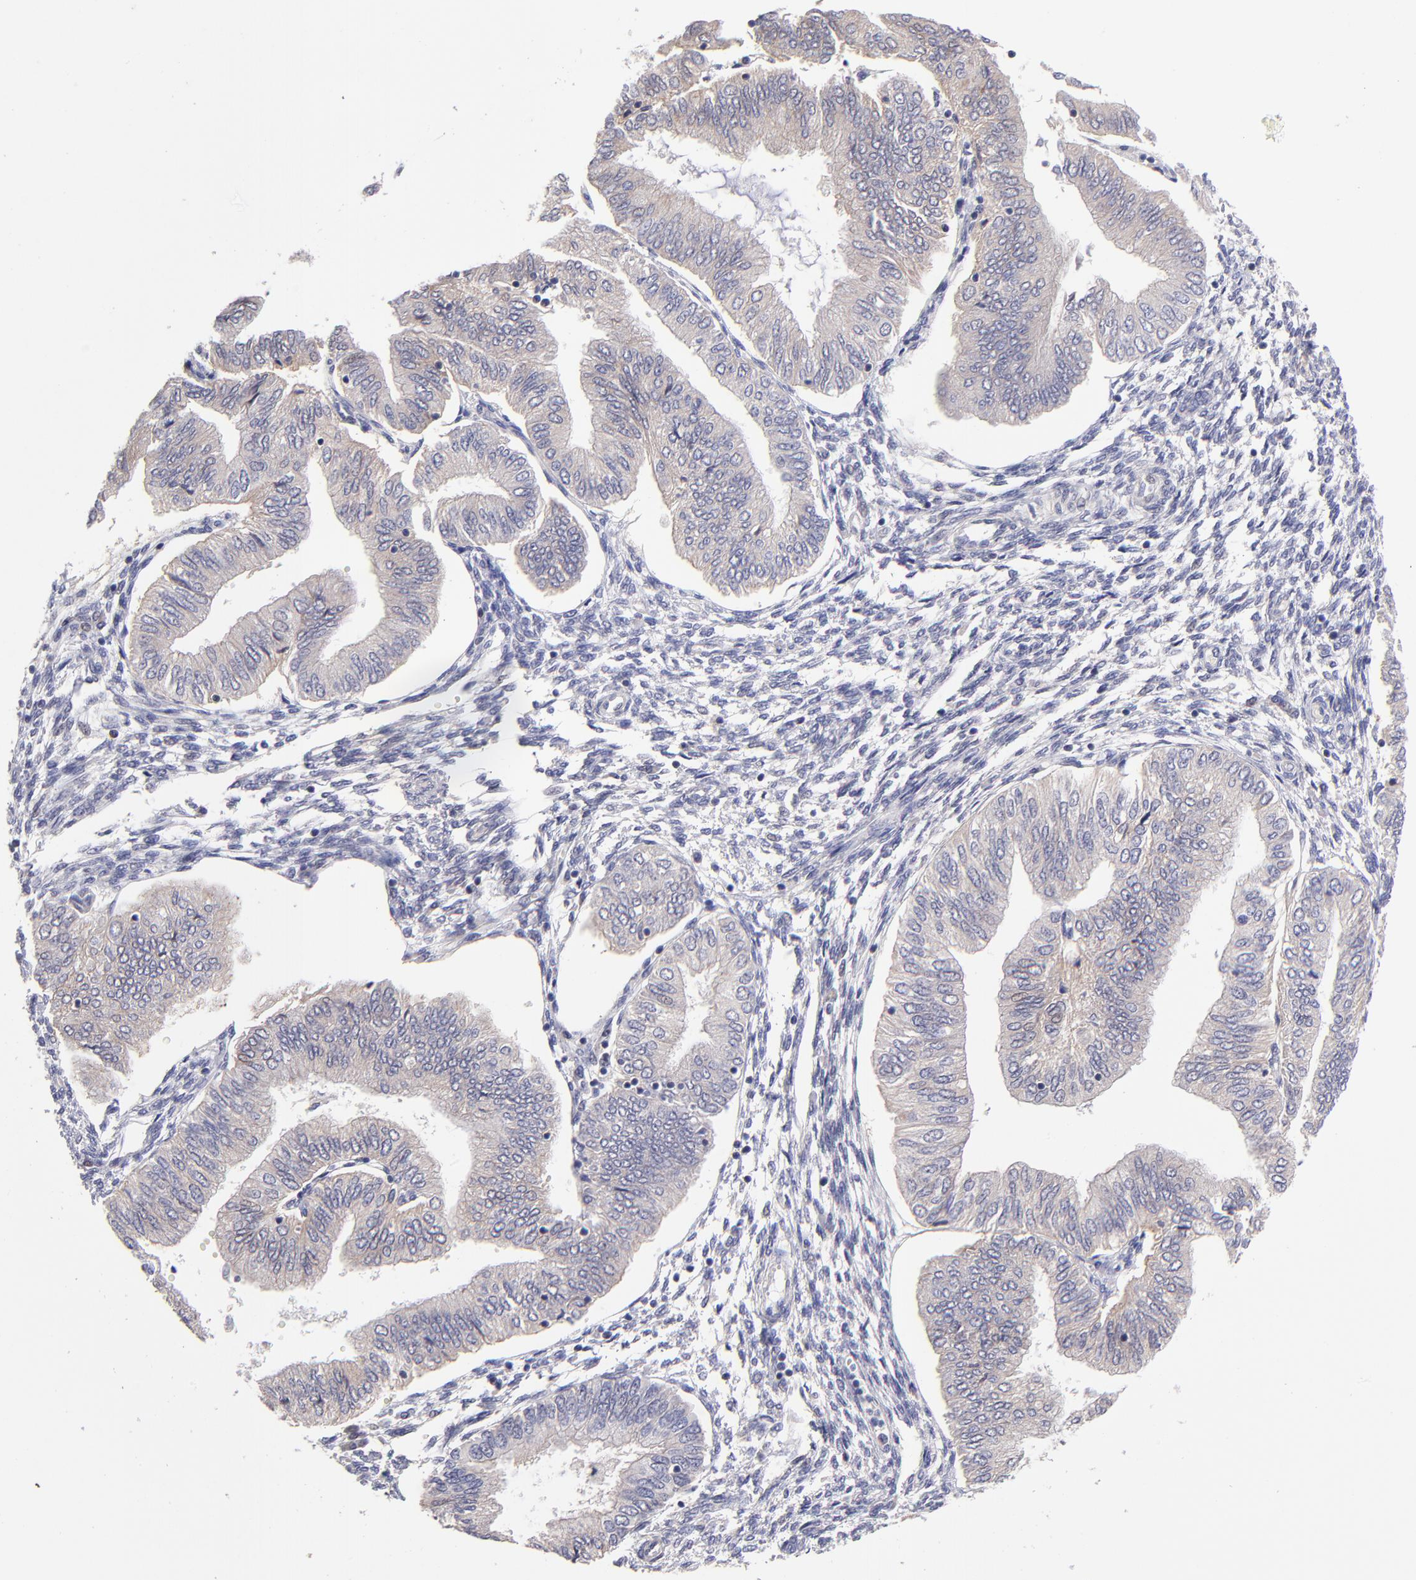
{"staining": {"intensity": "weak", "quantity": ">75%", "location": "cytoplasmic/membranous"}, "tissue": "endometrial cancer", "cell_type": "Tumor cells", "image_type": "cancer", "snomed": [{"axis": "morphology", "description": "Adenocarcinoma, NOS"}, {"axis": "topography", "description": "Endometrium"}], "caption": "Tumor cells show low levels of weak cytoplasmic/membranous staining in approximately >75% of cells in human endometrial cancer. (DAB = brown stain, brightfield microscopy at high magnification).", "gene": "NSF", "patient": {"sex": "female", "age": 51}}